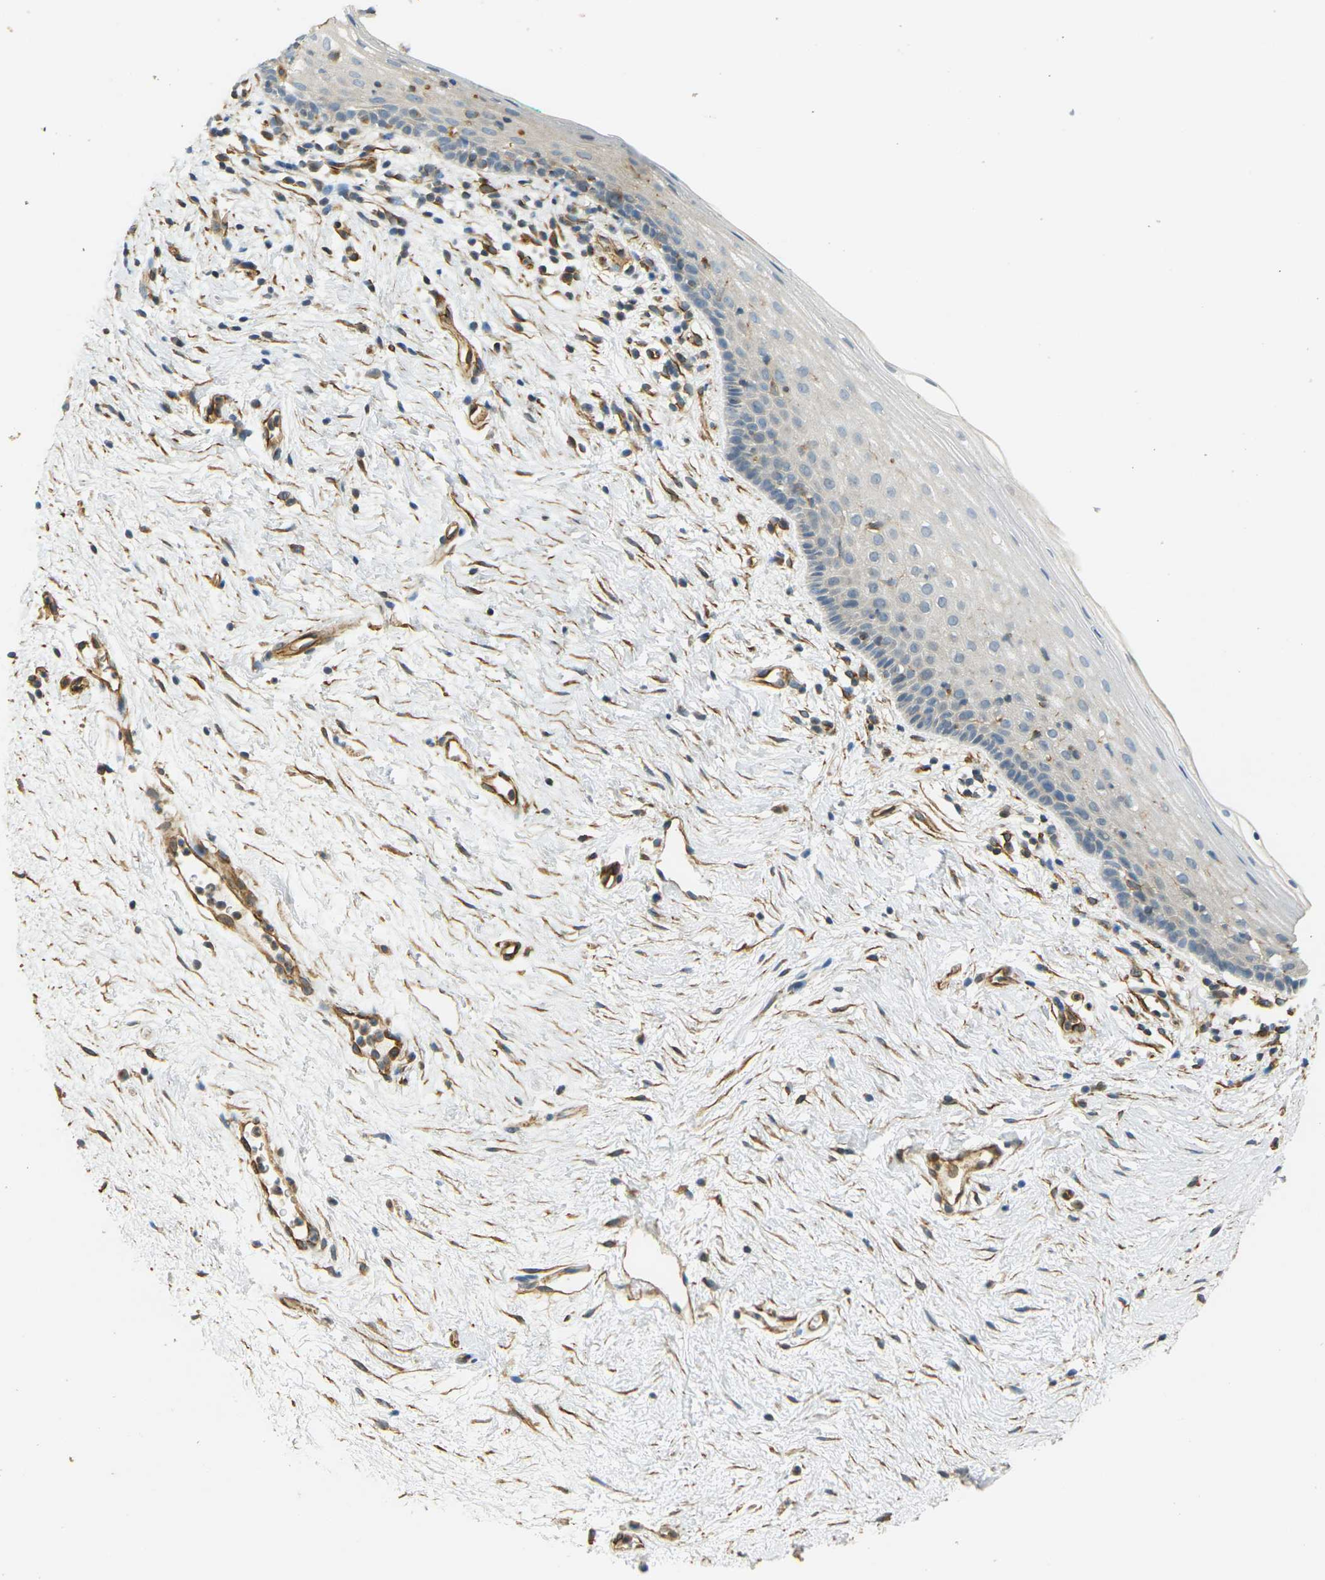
{"staining": {"intensity": "negative", "quantity": "none", "location": "none"}, "tissue": "vagina", "cell_type": "Squamous epithelial cells", "image_type": "normal", "snomed": [{"axis": "morphology", "description": "Normal tissue, NOS"}, {"axis": "topography", "description": "Vagina"}], "caption": "Immunohistochemical staining of normal human vagina reveals no significant expression in squamous epithelial cells.", "gene": "CYTH3", "patient": {"sex": "female", "age": 44}}